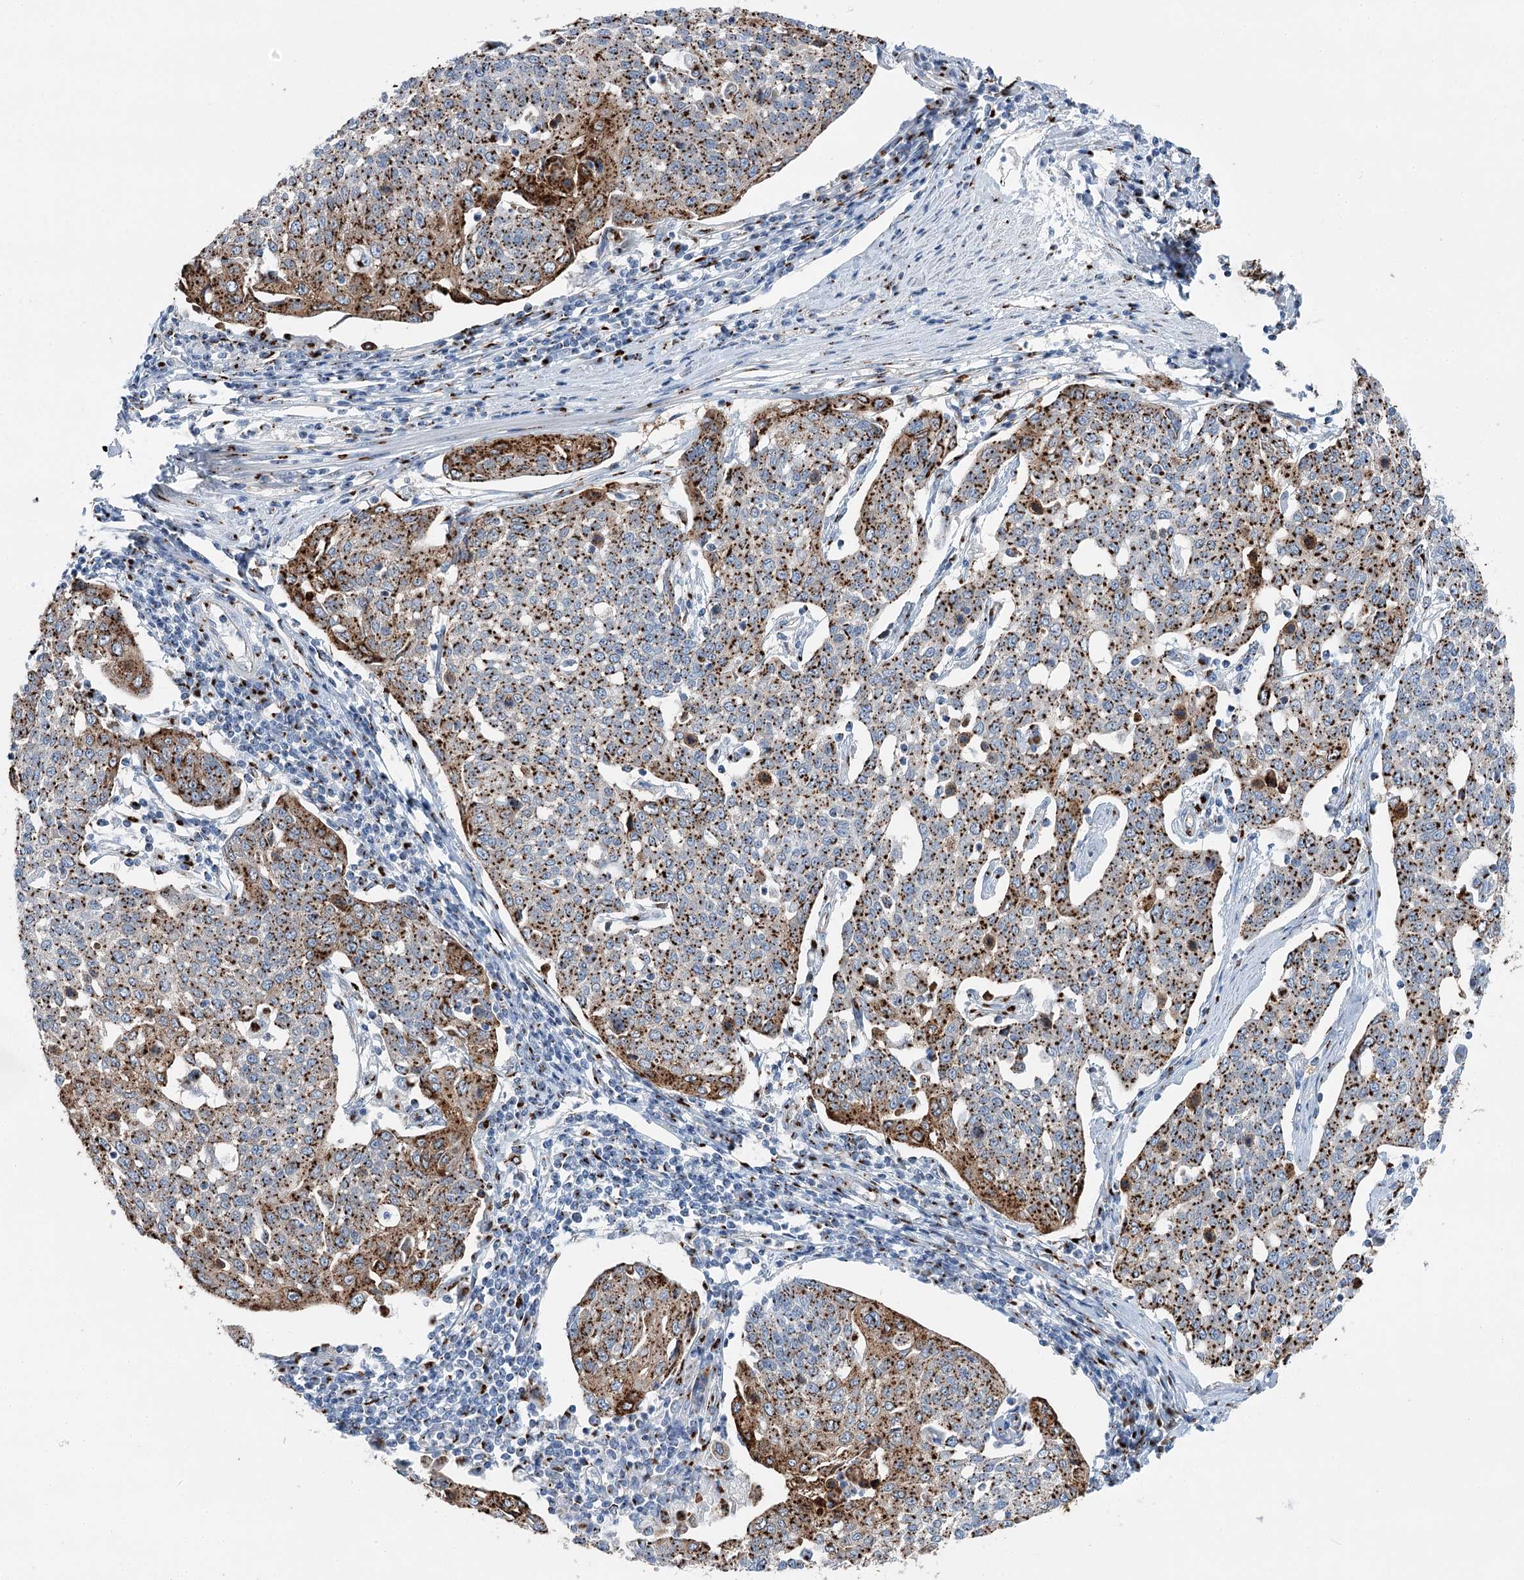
{"staining": {"intensity": "strong", "quantity": ">75%", "location": "cytoplasmic/membranous"}, "tissue": "cervical cancer", "cell_type": "Tumor cells", "image_type": "cancer", "snomed": [{"axis": "morphology", "description": "Squamous cell carcinoma, NOS"}, {"axis": "topography", "description": "Cervix"}], "caption": "DAB immunohistochemical staining of squamous cell carcinoma (cervical) demonstrates strong cytoplasmic/membranous protein staining in about >75% of tumor cells.", "gene": "TMEM165", "patient": {"sex": "female", "age": 34}}